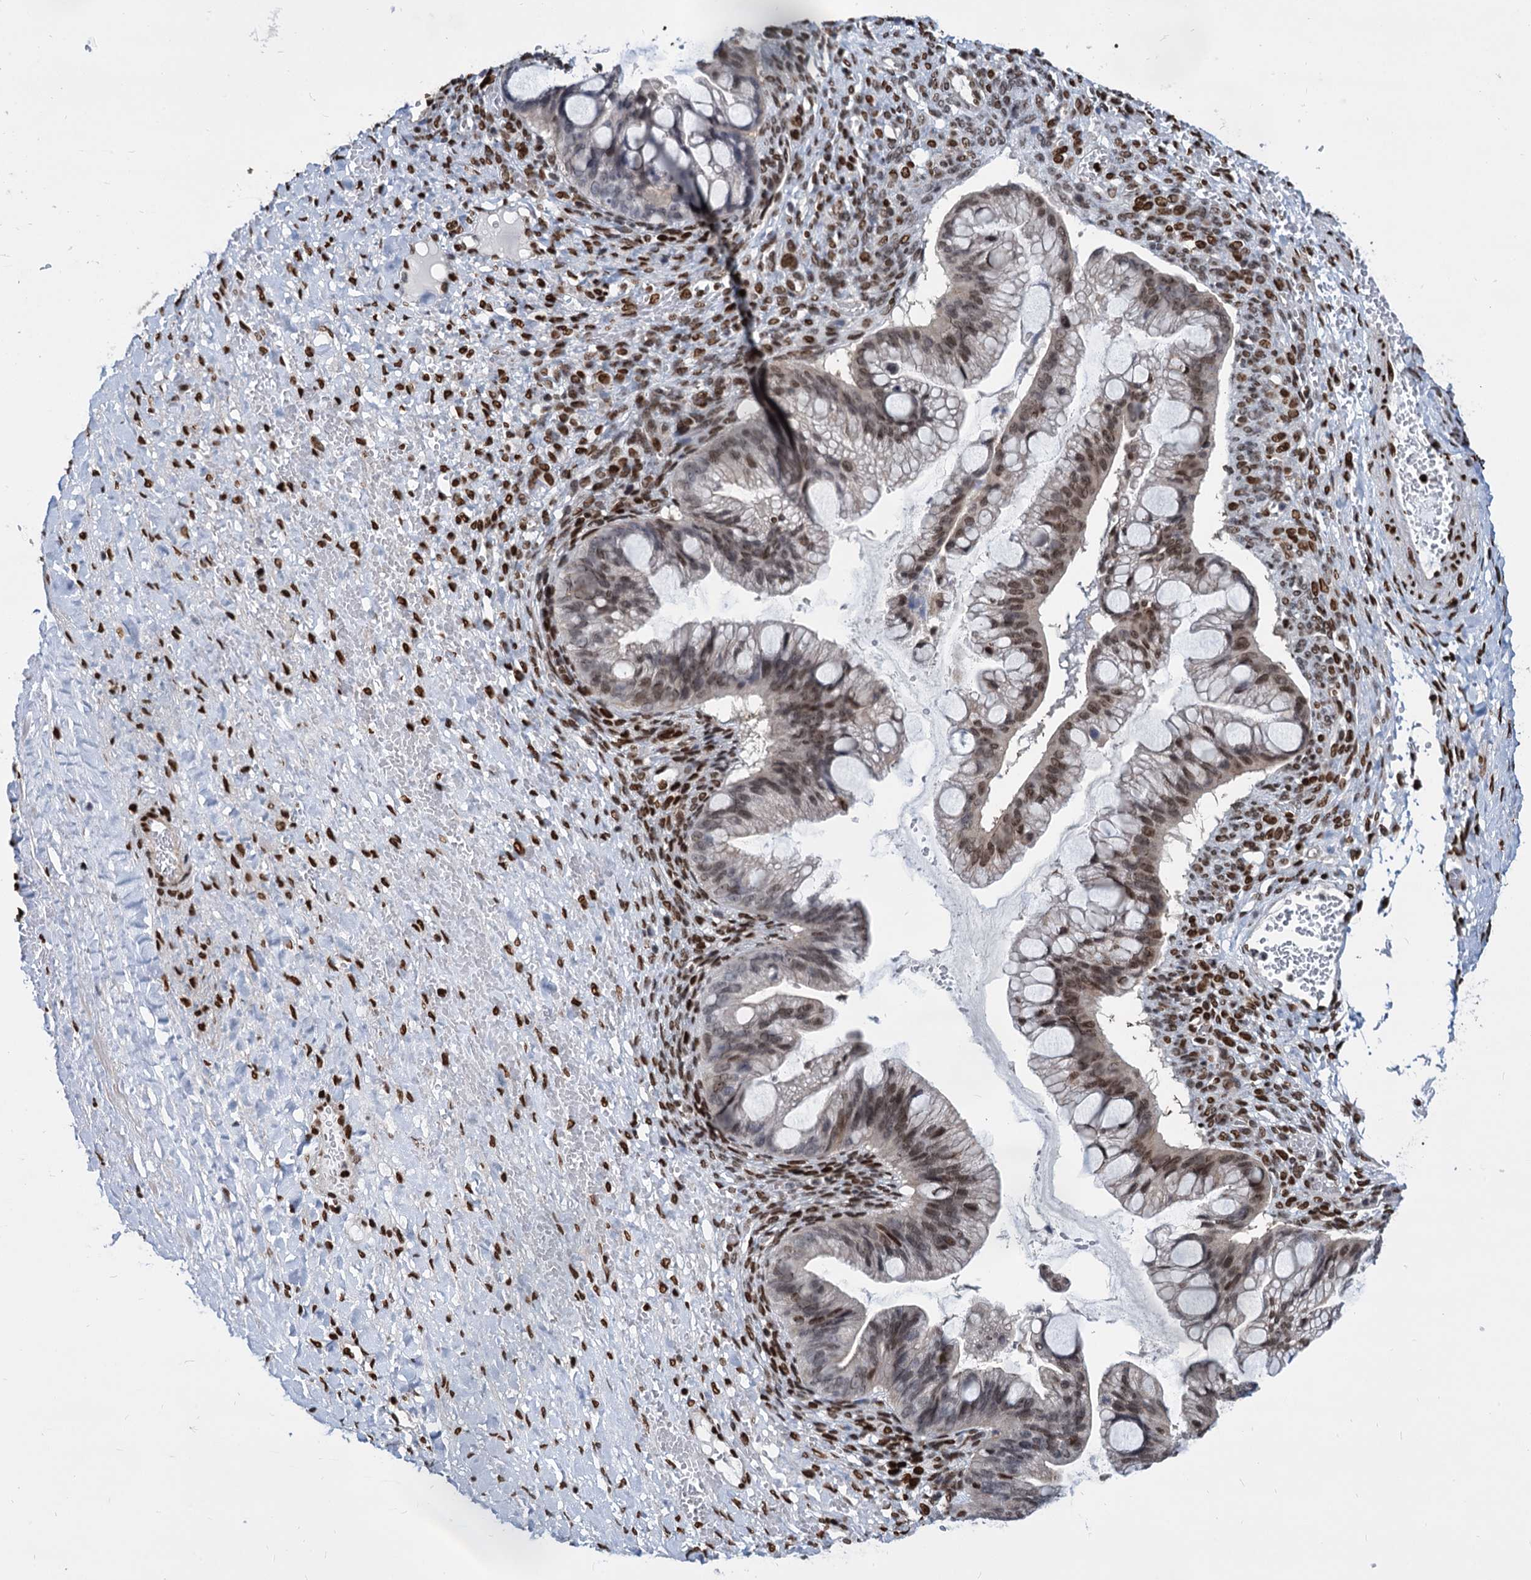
{"staining": {"intensity": "moderate", "quantity": ">75%", "location": "nuclear"}, "tissue": "ovarian cancer", "cell_type": "Tumor cells", "image_type": "cancer", "snomed": [{"axis": "morphology", "description": "Cystadenocarcinoma, mucinous, NOS"}, {"axis": "topography", "description": "Ovary"}], "caption": "A brown stain highlights moderate nuclear staining of a protein in human ovarian mucinous cystadenocarcinoma tumor cells.", "gene": "MECP2", "patient": {"sex": "female", "age": 73}}